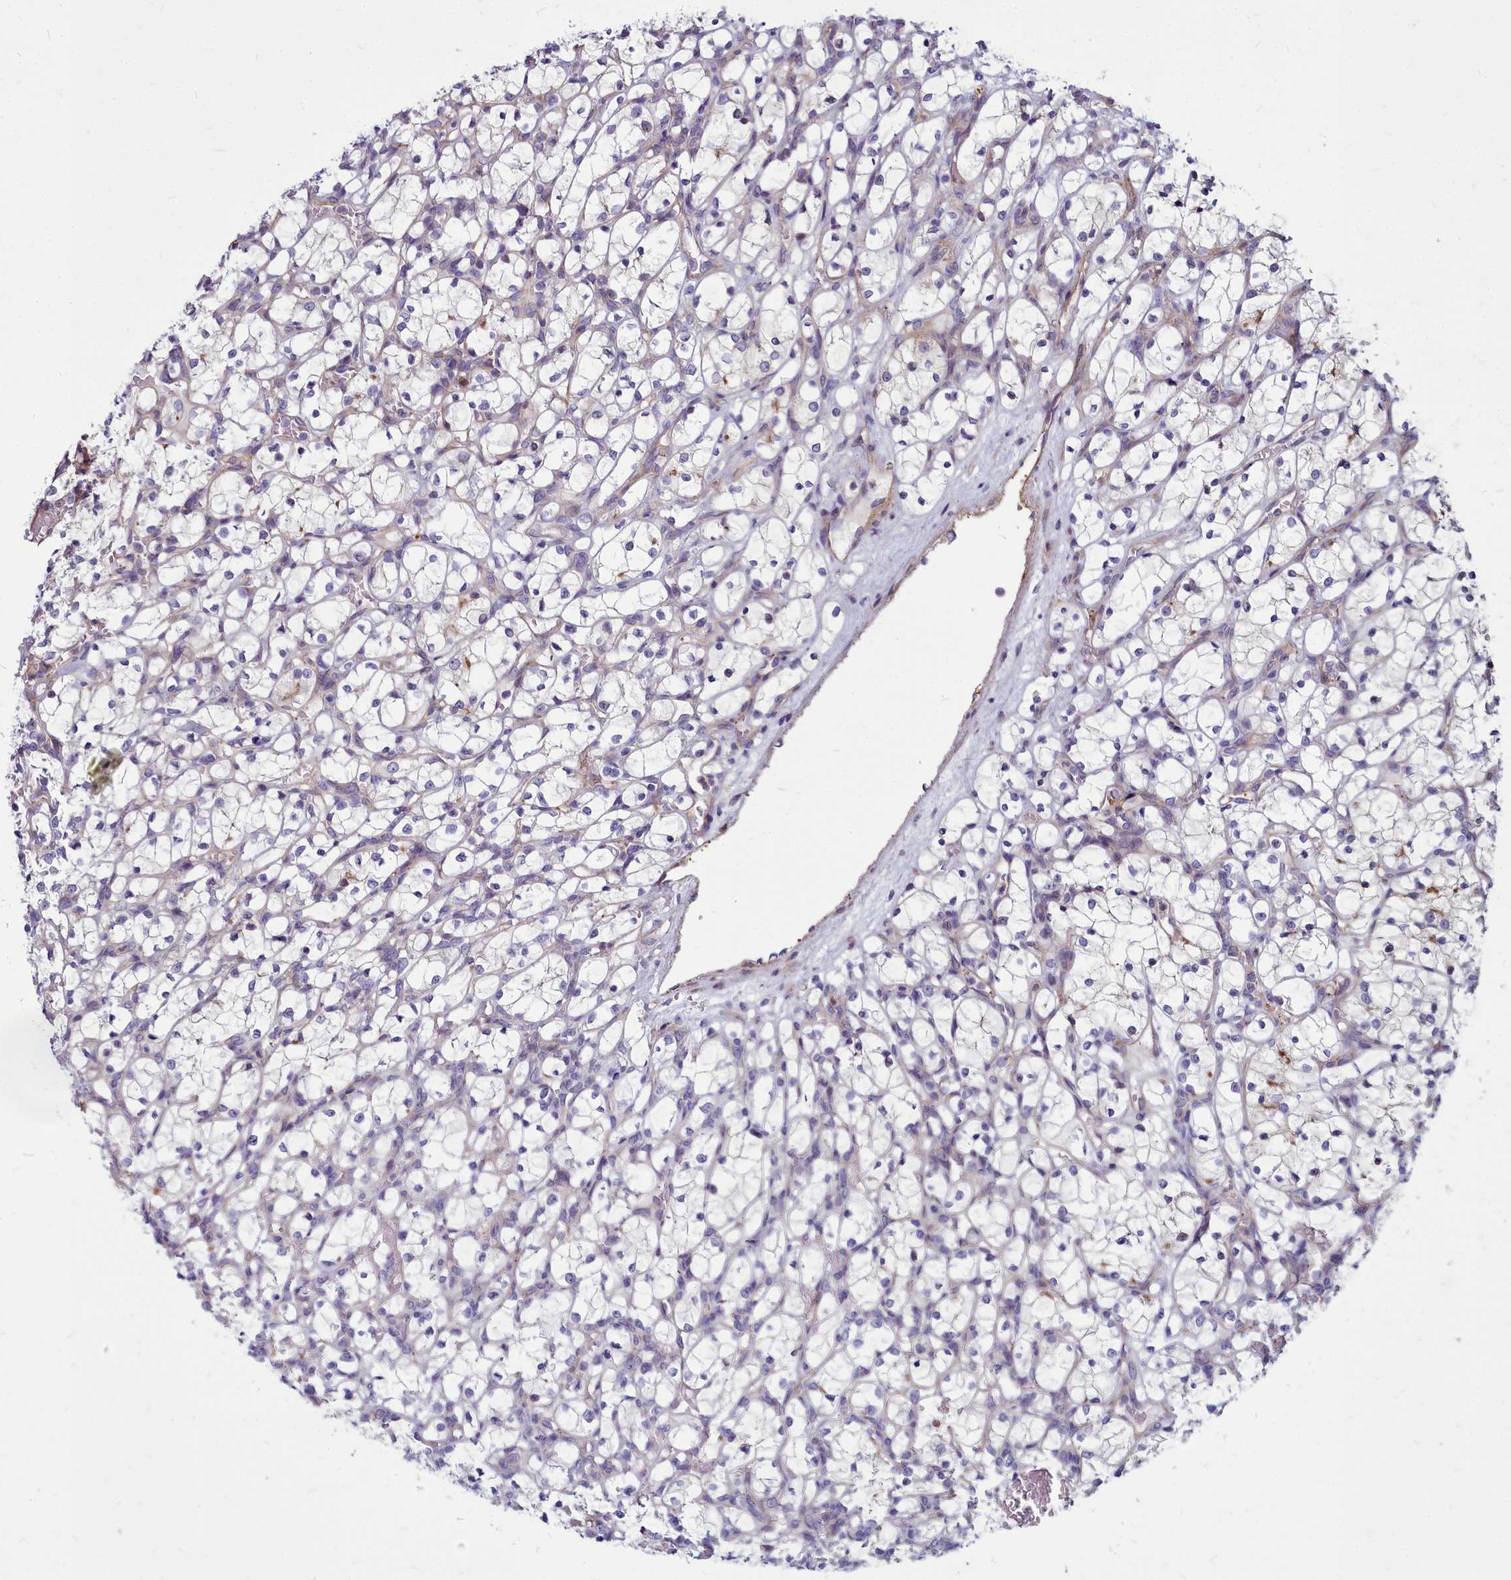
{"staining": {"intensity": "negative", "quantity": "none", "location": "none"}, "tissue": "renal cancer", "cell_type": "Tumor cells", "image_type": "cancer", "snomed": [{"axis": "morphology", "description": "Adenocarcinoma, NOS"}, {"axis": "topography", "description": "Kidney"}], "caption": "This is an immunohistochemistry histopathology image of renal cancer. There is no expression in tumor cells.", "gene": "TTC5", "patient": {"sex": "female", "age": 69}}